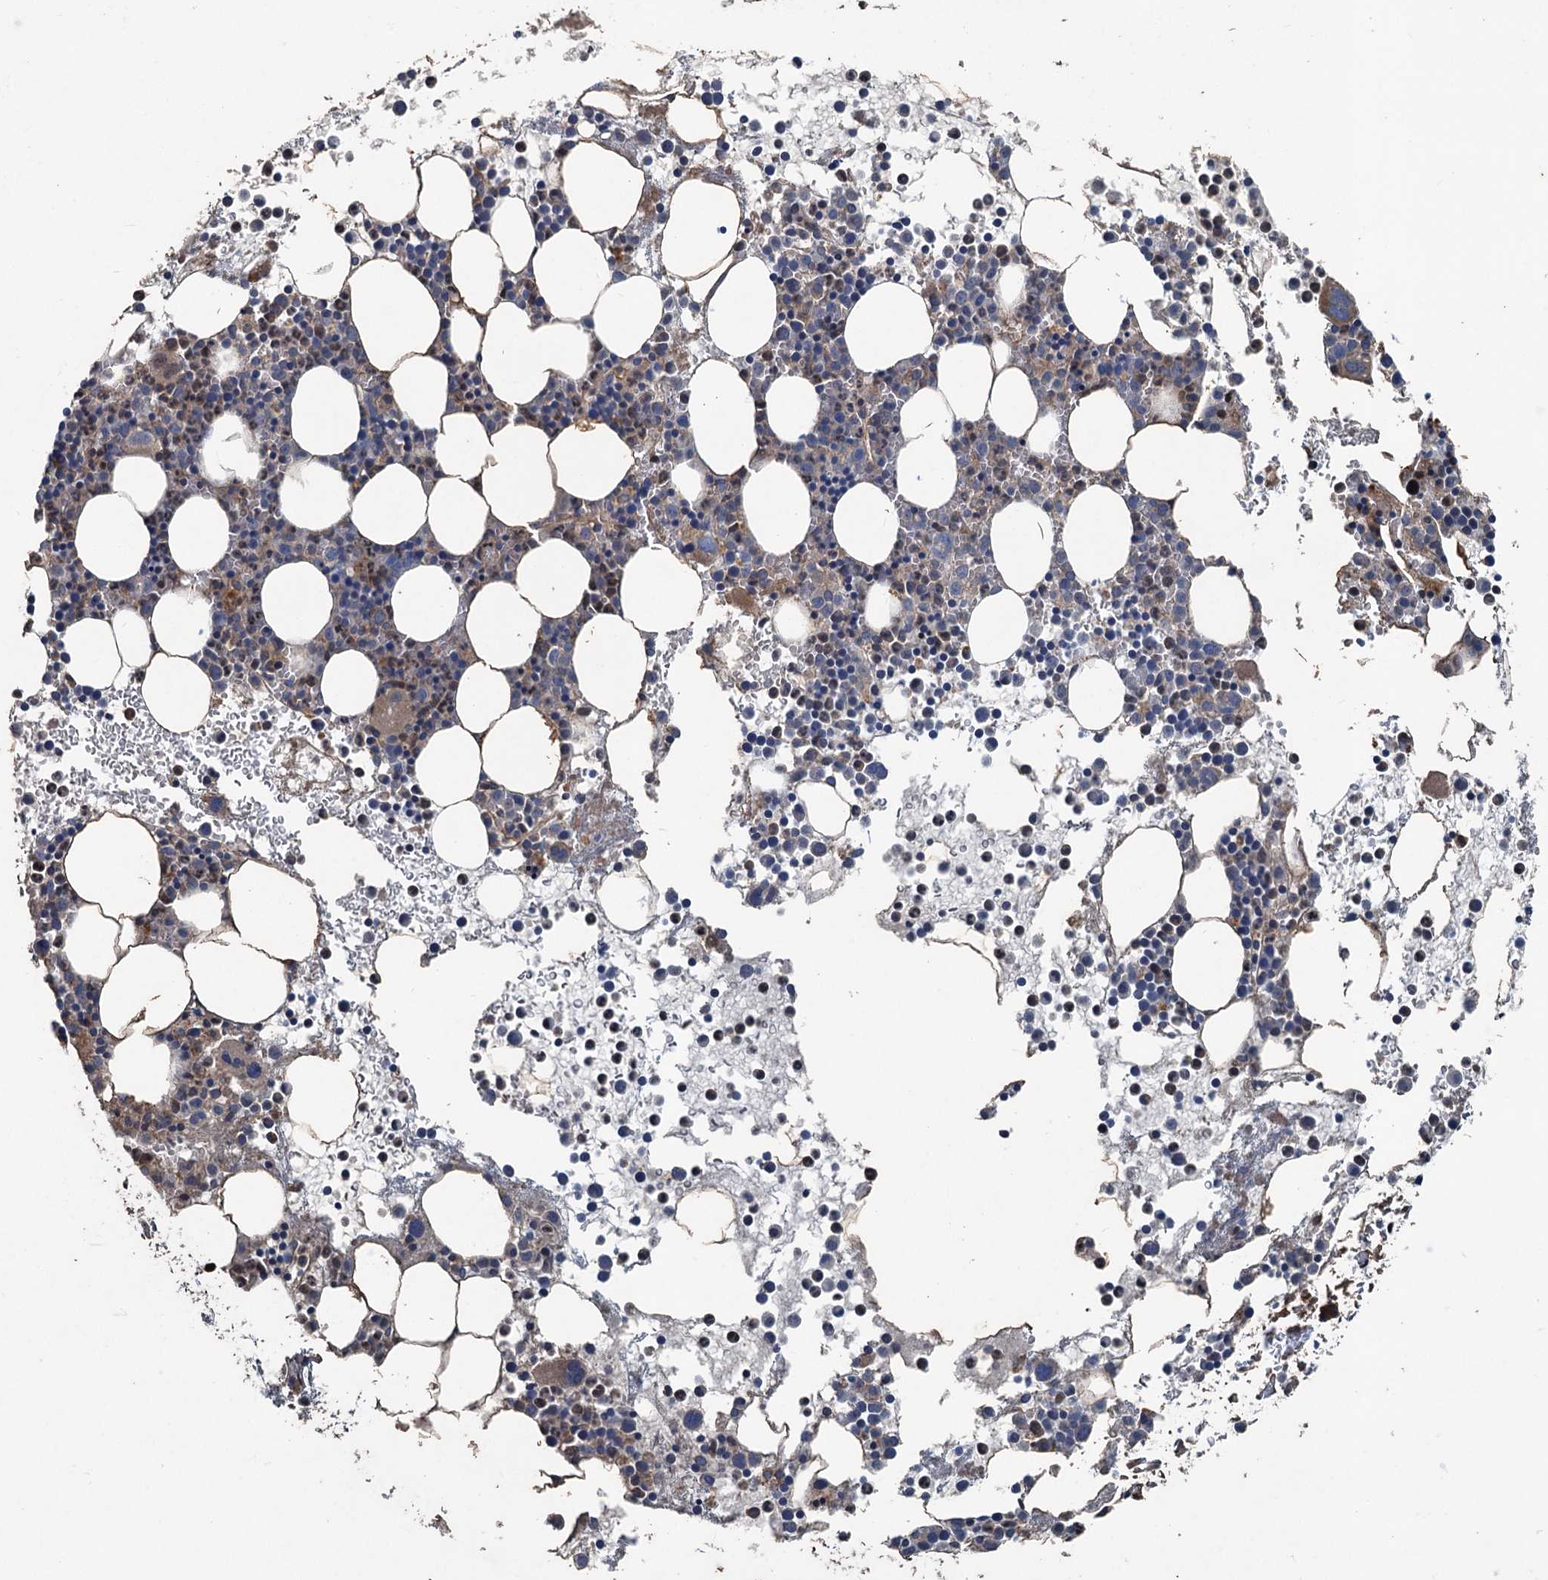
{"staining": {"intensity": "strong", "quantity": "<25%", "location": "cytoplasmic/membranous"}, "tissue": "bone marrow", "cell_type": "Hematopoietic cells", "image_type": "normal", "snomed": [{"axis": "morphology", "description": "Normal tissue, NOS"}, {"axis": "topography", "description": "Bone marrow"}], "caption": "Bone marrow stained for a protein (brown) displays strong cytoplasmic/membranous positive staining in approximately <25% of hematopoietic cells.", "gene": "TAPBPL", "patient": {"sex": "female", "age": 76}}